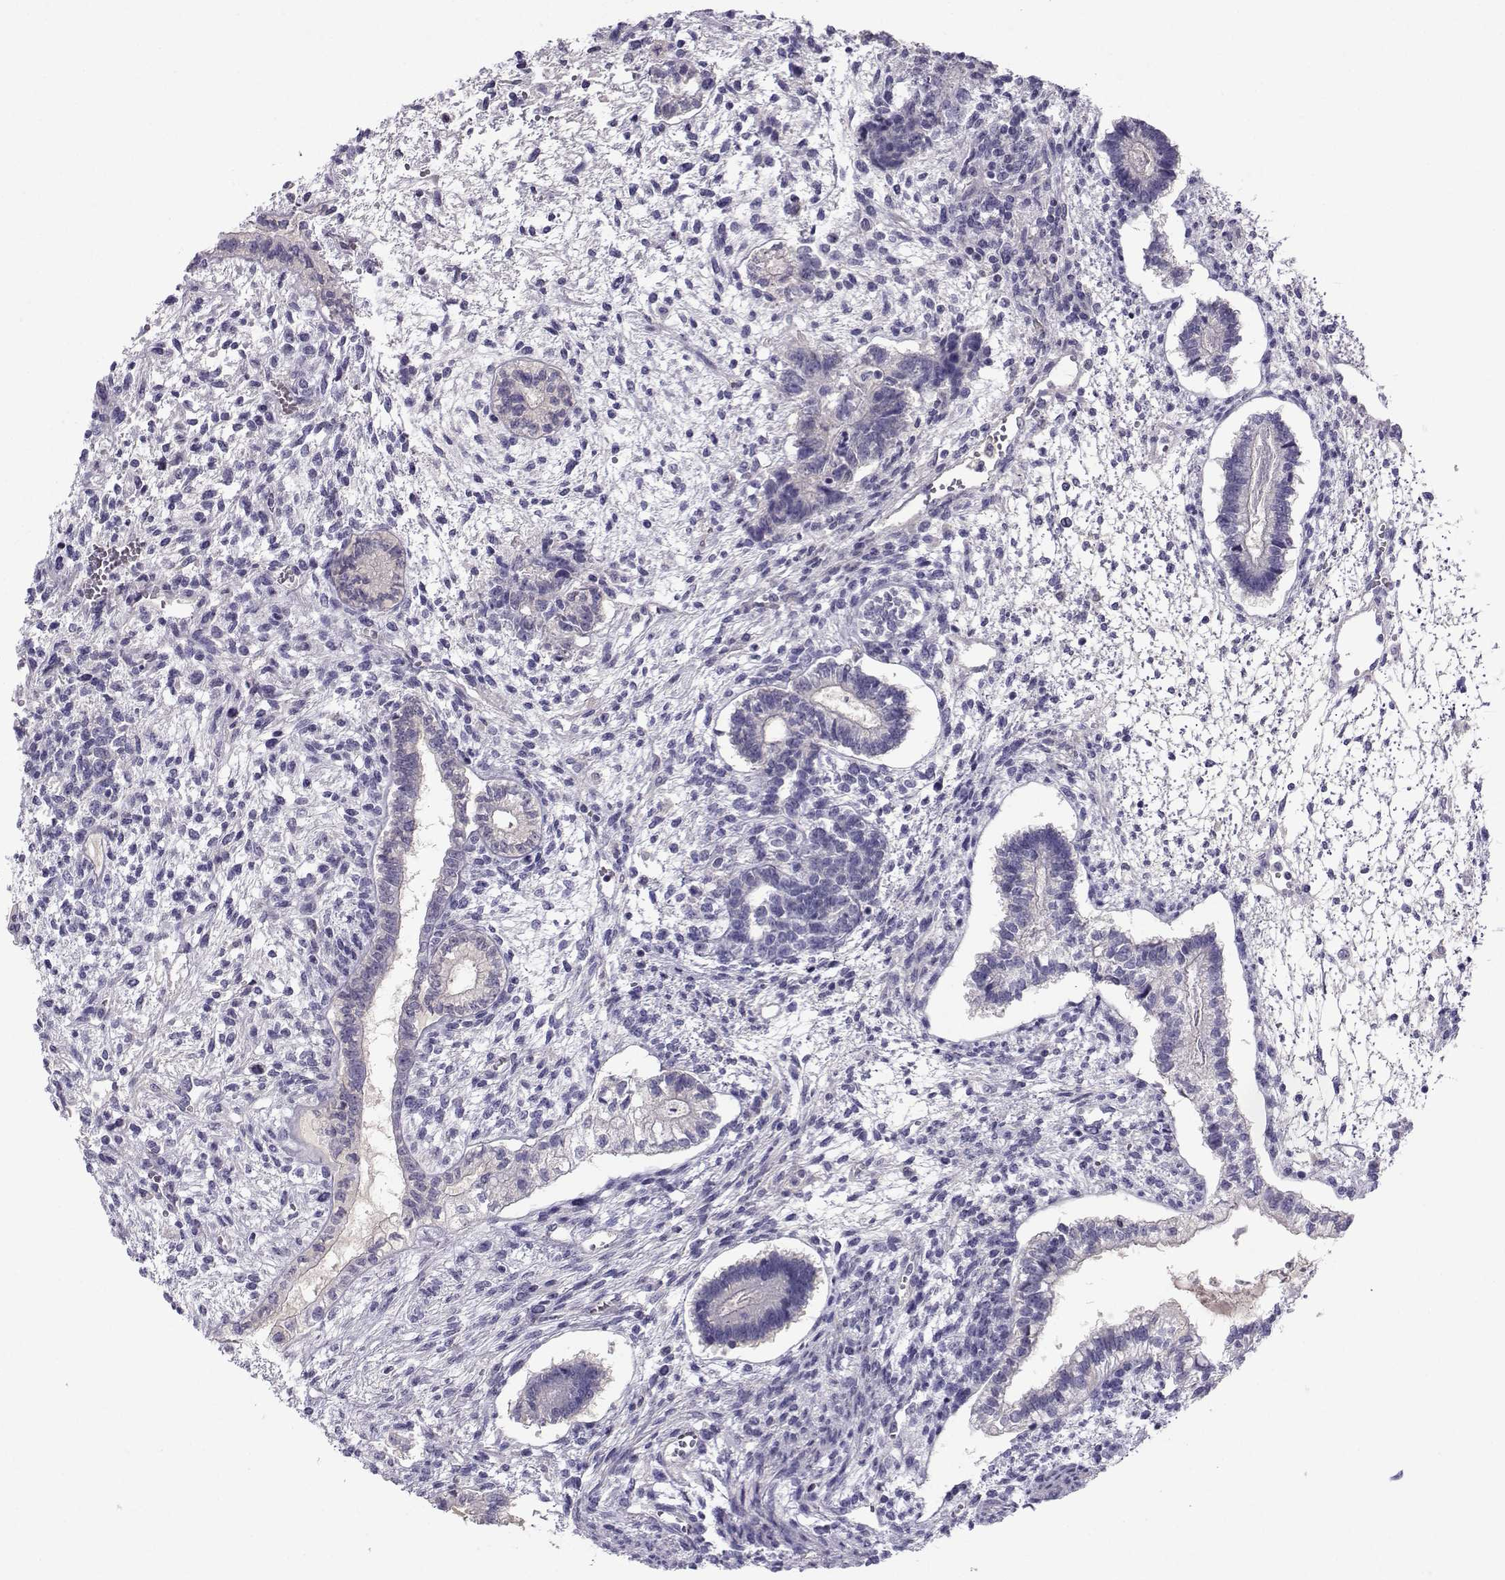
{"staining": {"intensity": "negative", "quantity": "none", "location": "none"}, "tissue": "testis cancer", "cell_type": "Tumor cells", "image_type": "cancer", "snomed": [{"axis": "morphology", "description": "Carcinoma, Embryonal, NOS"}, {"axis": "topography", "description": "Testis"}], "caption": "Embryonal carcinoma (testis) was stained to show a protein in brown. There is no significant staining in tumor cells.", "gene": "ARMC2", "patient": {"sex": "male", "age": 37}}